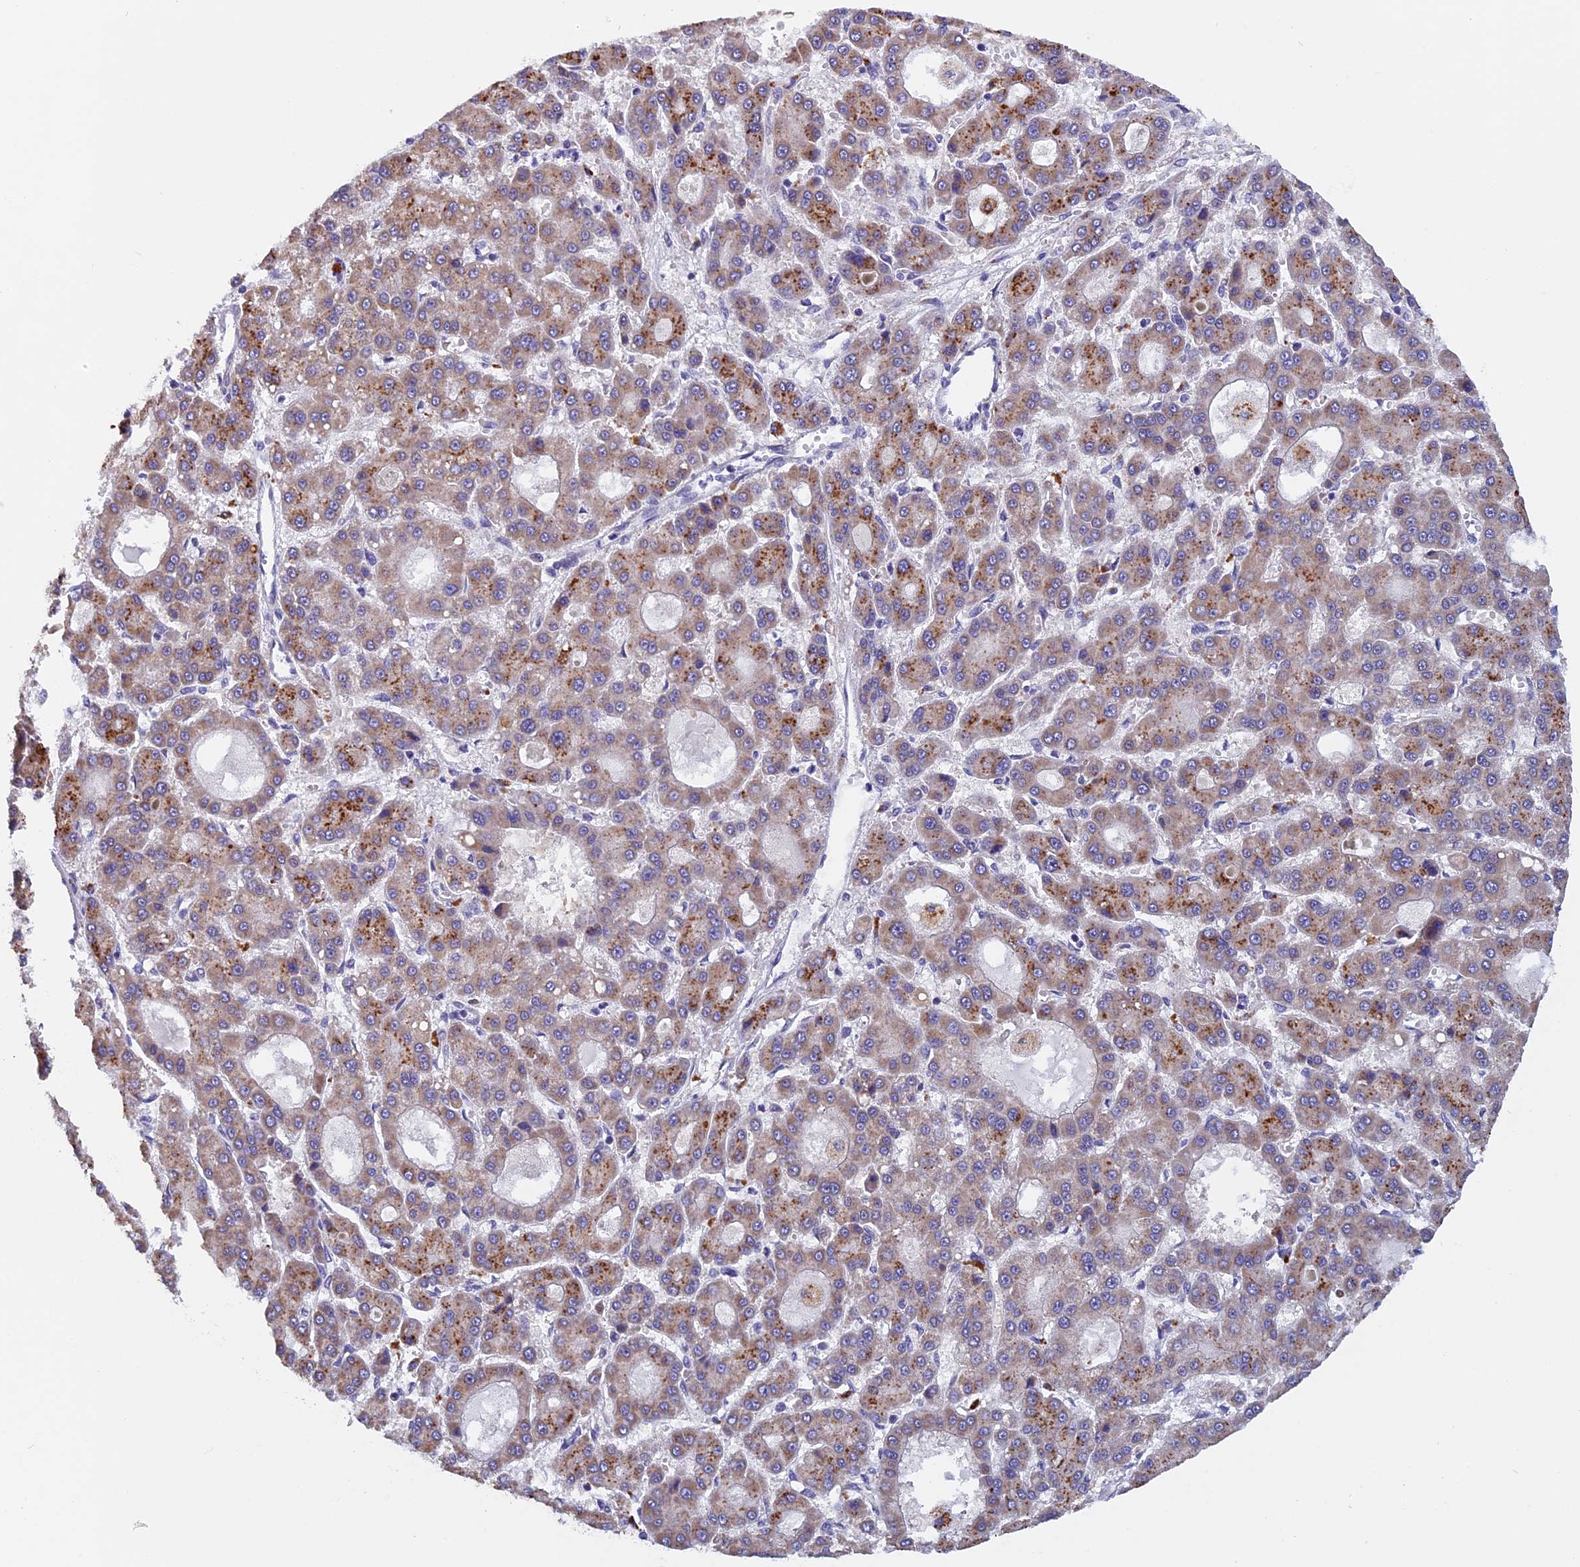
{"staining": {"intensity": "moderate", "quantity": ">75%", "location": "cytoplasmic/membranous"}, "tissue": "liver cancer", "cell_type": "Tumor cells", "image_type": "cancer", "snomed": [{"axis": "morphology", "description": "Carcinoma, Hepatocellular, NOS"}, {"axis": "topography", "description": "Liver"}], "caption": "Immunohistochemical staining of human hepatocellular carcinoma (liver) demonstrates medium levels of moderate cytoplasmic/membranous protein staining in about >75% of tumor cells. Nuclei are stained in blue.", "gene": "ZNF317", "patient": {"sex": "male", "age": 70}}